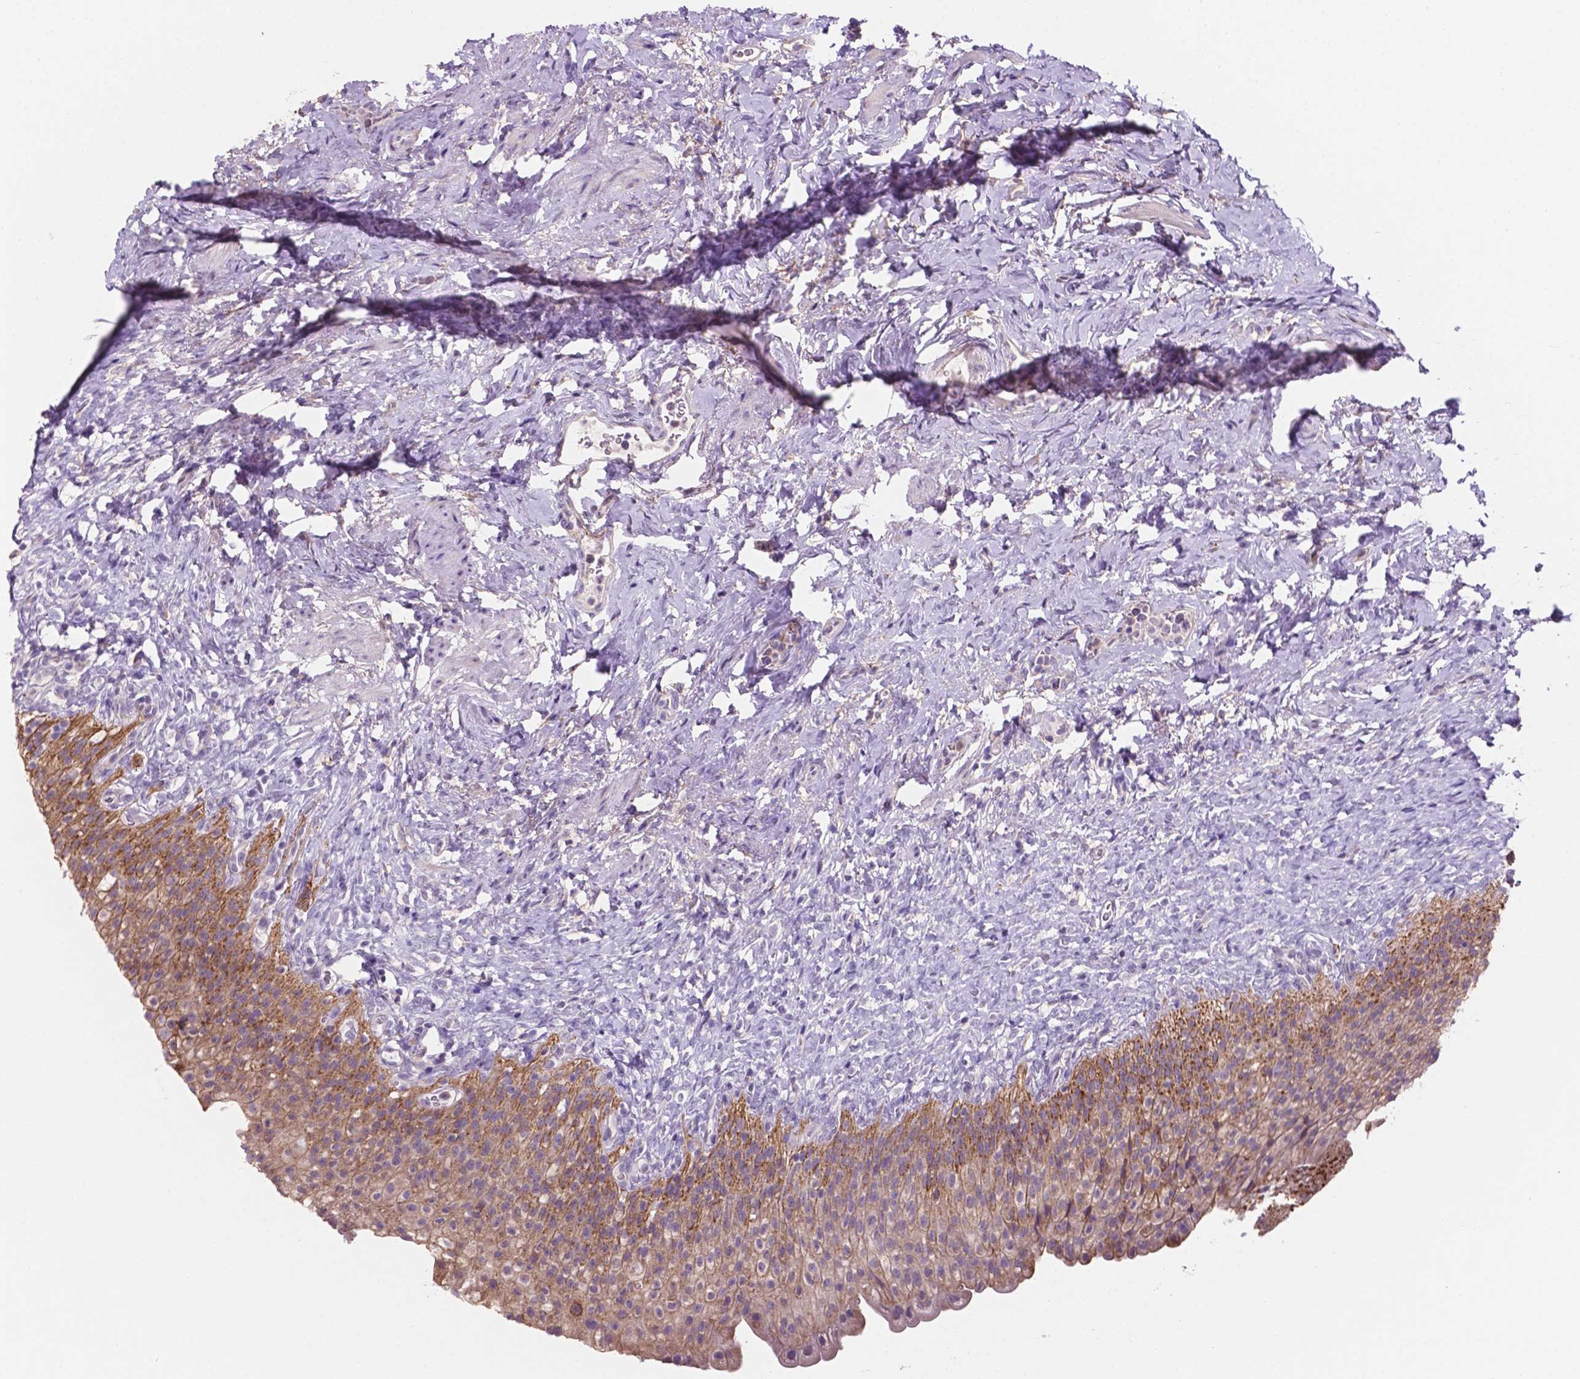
{"staining": {"intensity": "moderate", "quantity": ">75%", "location": "cytoplasmic/membranous"}, "tissue": "urinary bladder", "cell_type": "Urothelial cells", "image_type": "normal", "snomed": [{"axis": "morphology", "description": "Normal tissue, NOS"}, {"axis": "topography", "description": "Urinary bladder"}, {"axis": "topography", "description": "Prostate"}], "caption": "Urothelial cells exhibit medium levels of moderate cytoplasmic/membranous expression in approximately >75% of cells in benign human urinary bladder.", "gene": "MKRN2OS", "patient": {"sex": "male", "age": 76}}